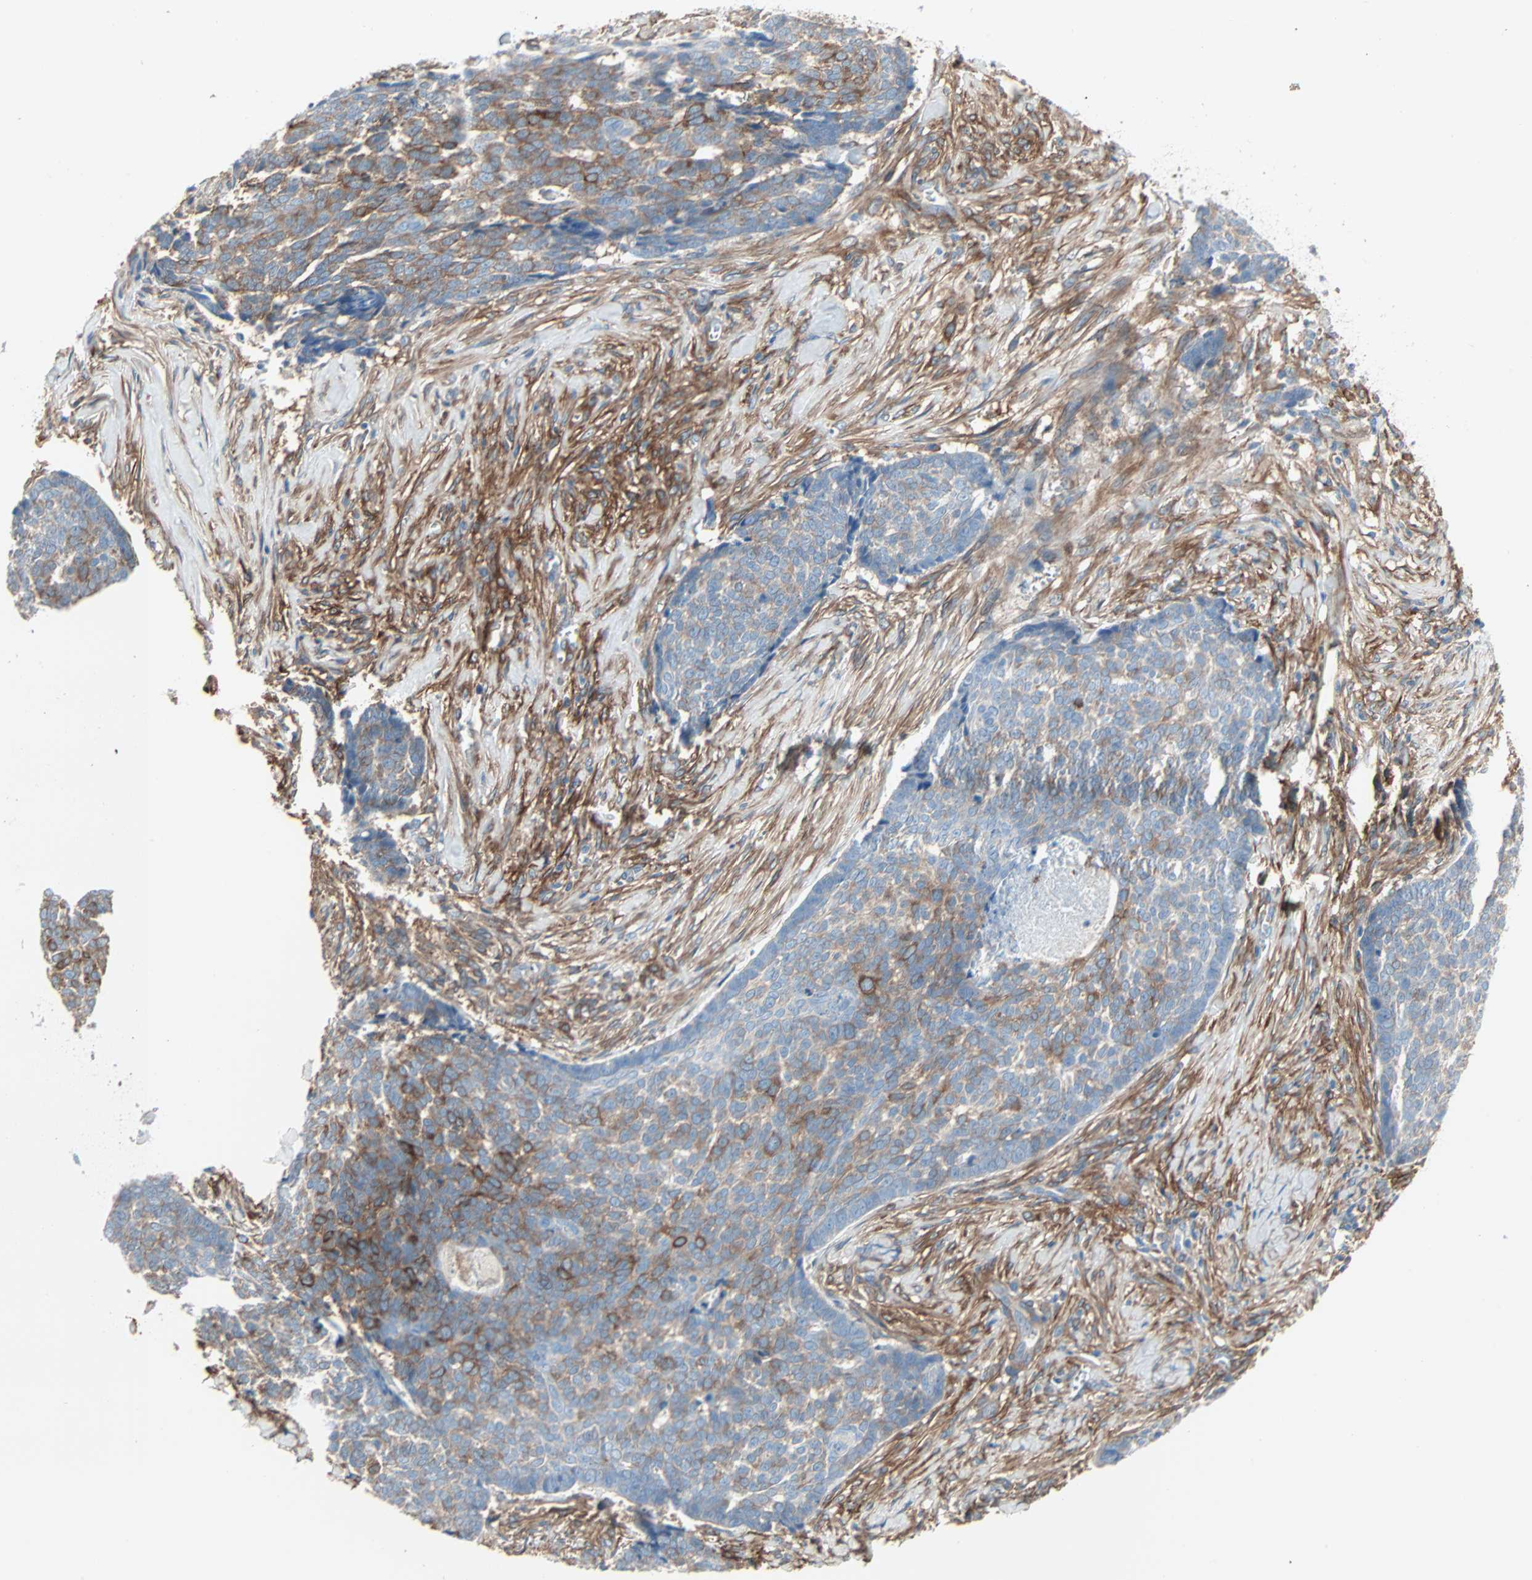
{"staining": {"intensity": "moderate", "quantity": "25%-75%", "location": "cytoplasmic/membranous"}, "tissue": "skin cancer", "cell_type": "Tumor cells", "image_type": "cancer", "snomed": [{"axis": "morphology", "description": "Basal cell carcinoma"}, {"axis": "topography", "description": "Skin"}], "caption": "Immunohistochemistry (IHC) of human basal cell carcinoma (skin) reveals medium levels of moderate cytoplasmic/membranous positivity in about 25%-75% of tumor cells. (DAB (3,3'-diaminobenzidine) IHC, brown staining for protein, blue staining for nuclei).", "gene": "EPB41L2", "patient": {"sex": "male", "age": 84}}